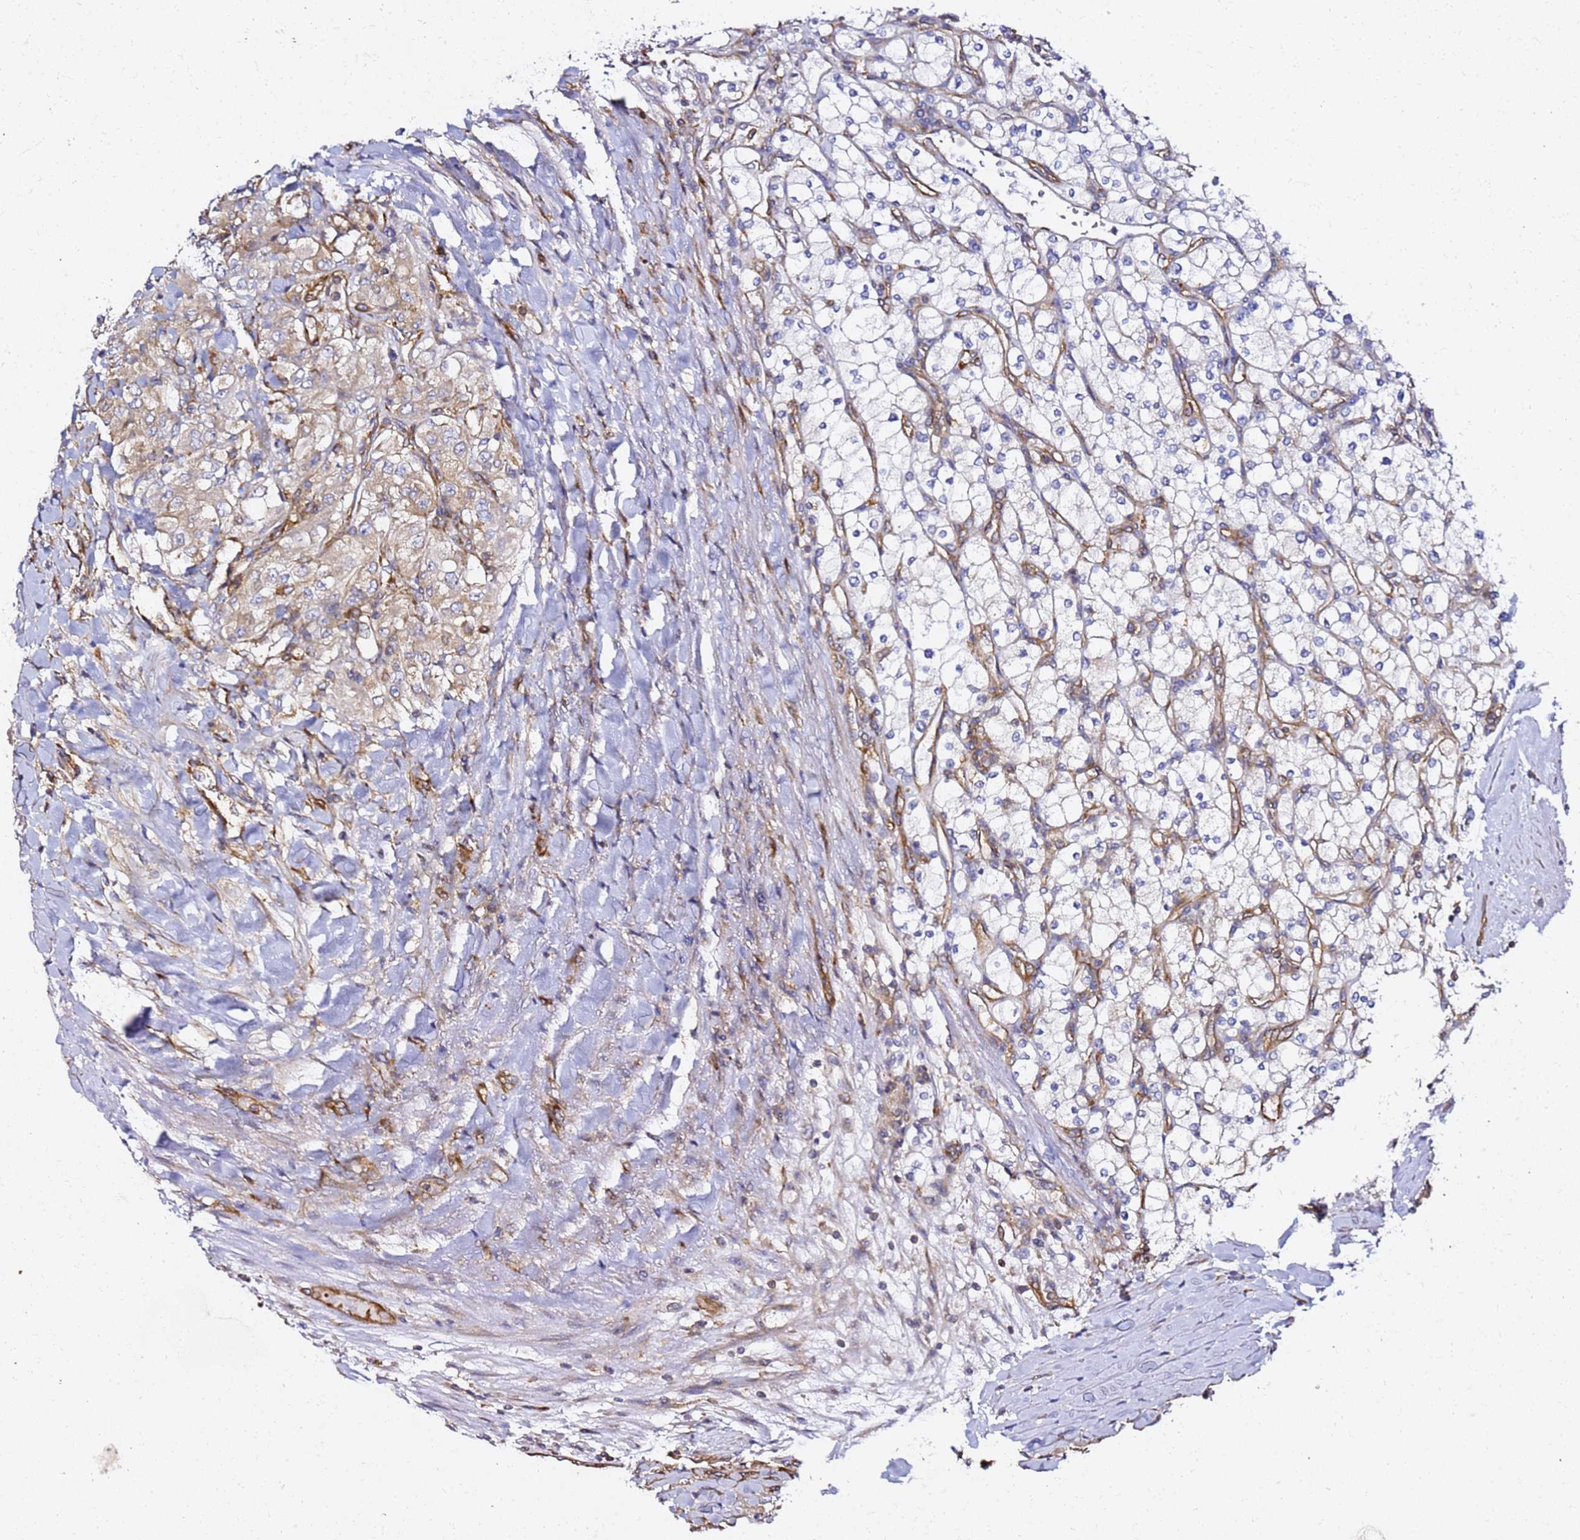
{"staining": {"intensity": "negative", "quantity": "none", "location": "none"}, "tissue": "renal cancer", "cell_type": "Tumor cells", "image_type": "cancer", "snomed": [{"axis": "morphology", "description": "Adenocarcinoma, NOS"}, {"axis": "topography", "description": "Kidney"}], "caption": "Adenocarcinoma (renal) was stained to show a protein in brown. There is no significant positivity in tumor cells.", "gene": "TPST1", "patient": {"sex": "male", "age": 80}}